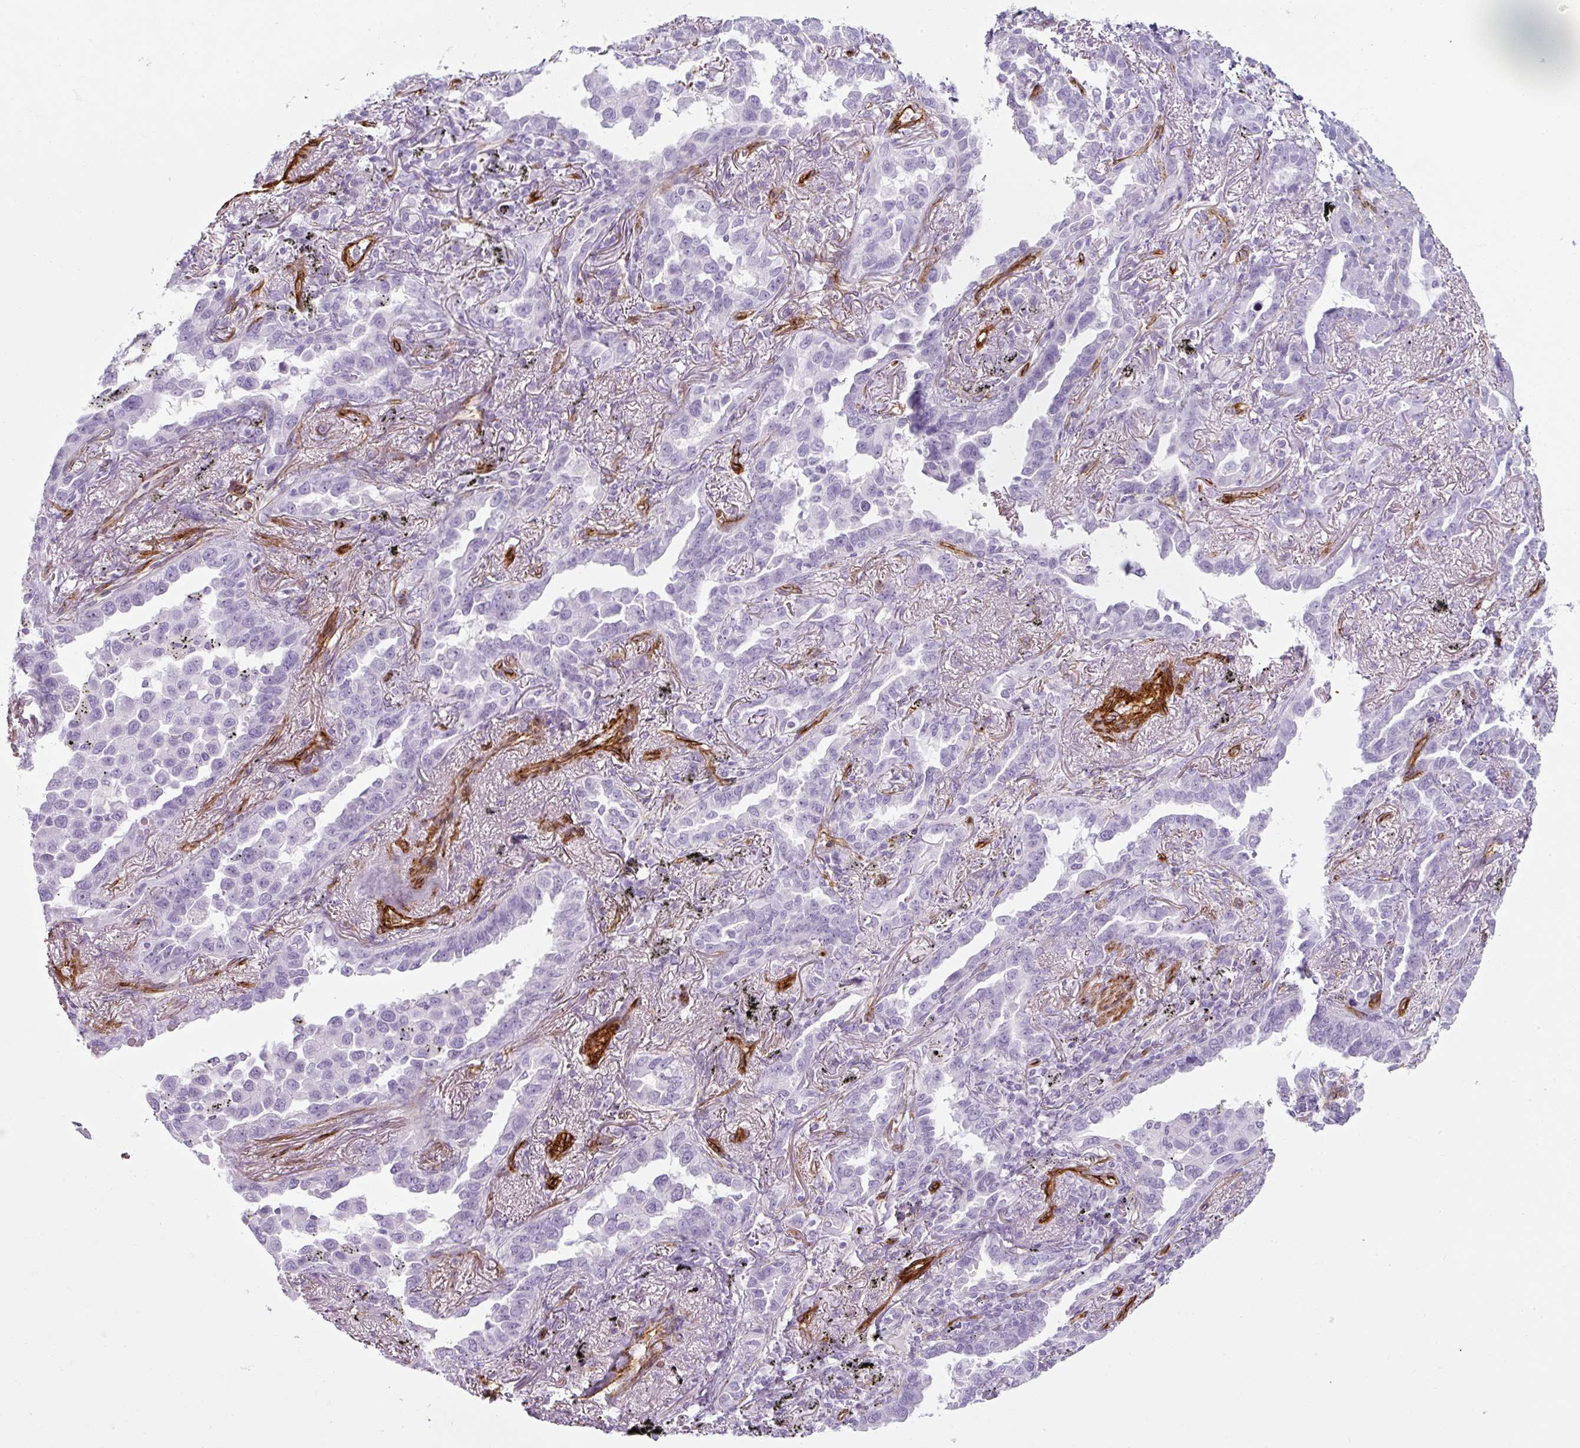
{"staining": {"intensity": "negative", "quantity": "none", "location": "none"}, "tissue": "lung cancer", "cell_type": "Tumor cells", "image_type": "cancer", "snomed": [{"axis": "morphology", "description": "Adenocarcinoma, NOS"}, {"axis": "topography", "description": "Lung"}], "caption": "Photomicrograph shows no significant protein expression in tumor cells of adenocarcinoma (lung).", "gene": "CAVIN3", "patient": {"sex": "male", "age": 67}}